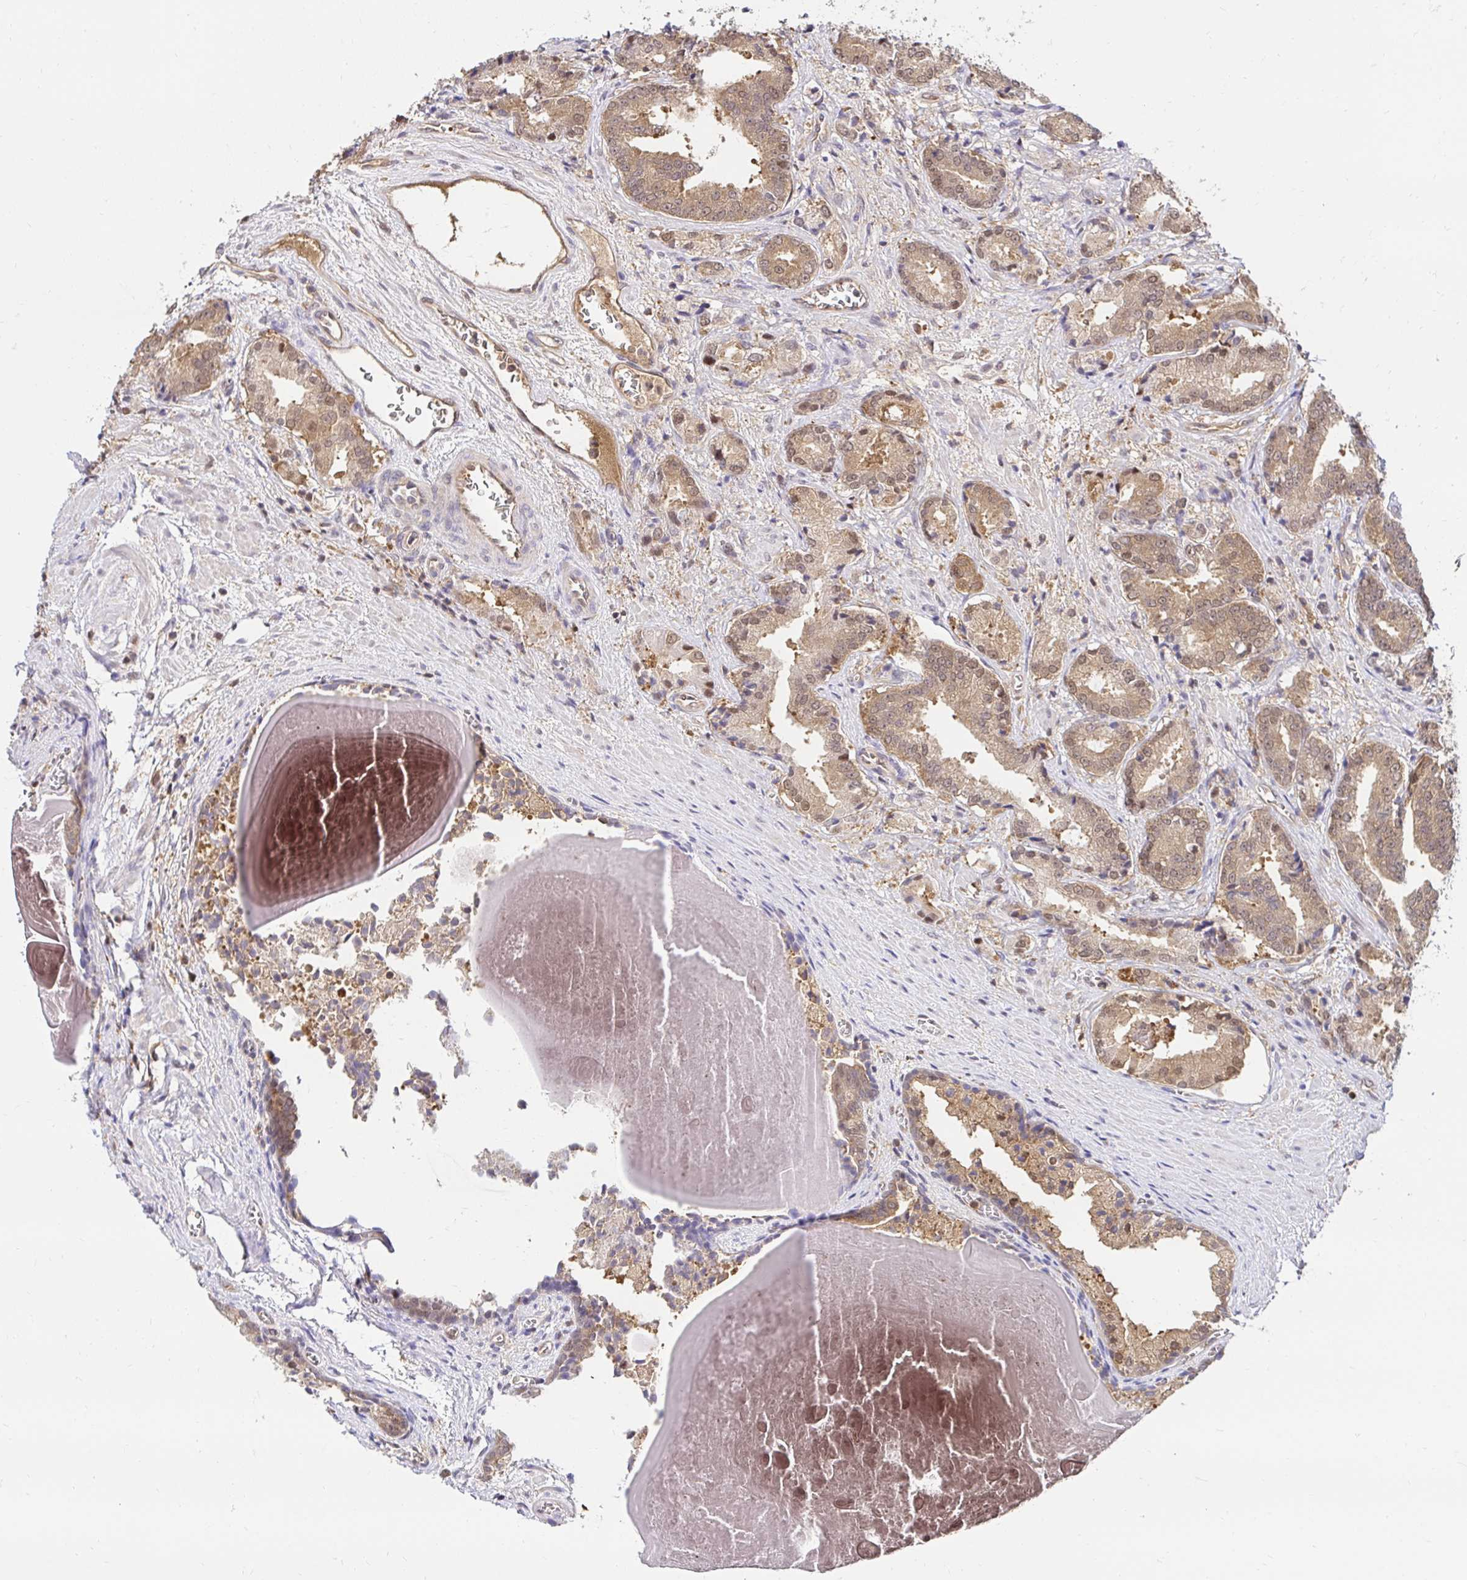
{"staining": {"intensity": "moderate", "quantity": ">75%", "location": "cytoplasmic/membranous,nuclear"}, "tissue": "prostate cancer", "cell_type": "Tumor cells", "image_type": "cancer", "snomed": [{"axis": "morphology", "description": "Adenocarcinoma, High grade"}, {"axis": "topography", "description": "Prostate and seminal vesicle, NOS"}], "caption": "Moderate cytoplasmic/membranous and nuclear positivity is present in approximately >75% of tumor cells in high-grade adenocarcinoma (prostate). Using DAB (brown) and hematoxylin (blue) stains, captured at high magnification using brightfield microscopy.", "gene": "PSMA4", "patient": {"sex": "male", "age": 61}}